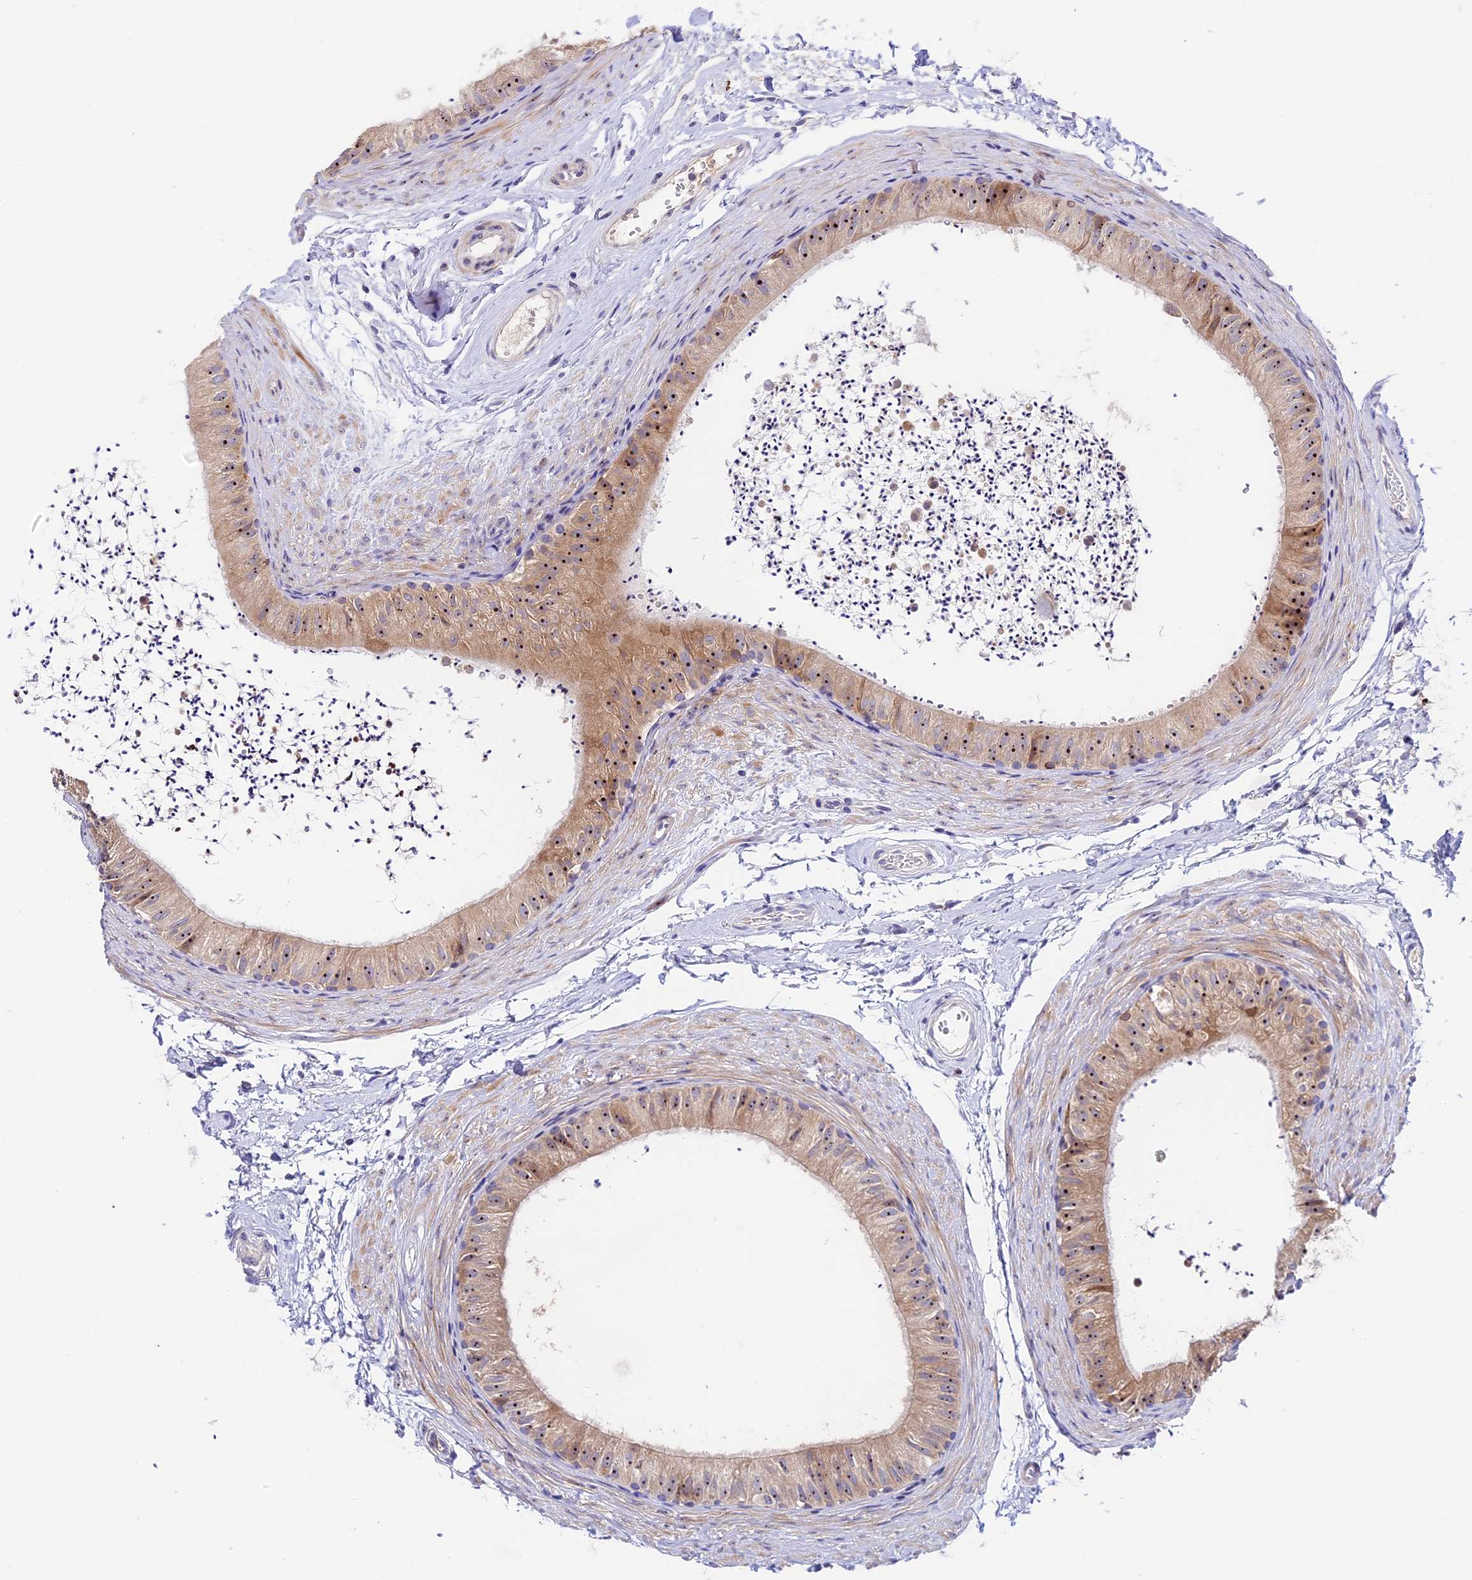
{"staining": {"intensity": "moderate", "quantity": "25%-75%", "location": "cytoplasmic/membranous,nuclear"}, "tissue": "epididymis", "cell_type": "Glandular cells", "image_type": "normal", "snomed": [{"axis": "morphology", "description": "Normal tissue, NOS"}, {"axis": "topography", "description": "Epididymis"}], "caption": "An image of epididymis stained for a protein exhibits moderate cytoplasmic/membranous,nuclear brown staining in glandular cells.", "gene": "RAD51", "patient": {"sex": "male", "age": 56}}